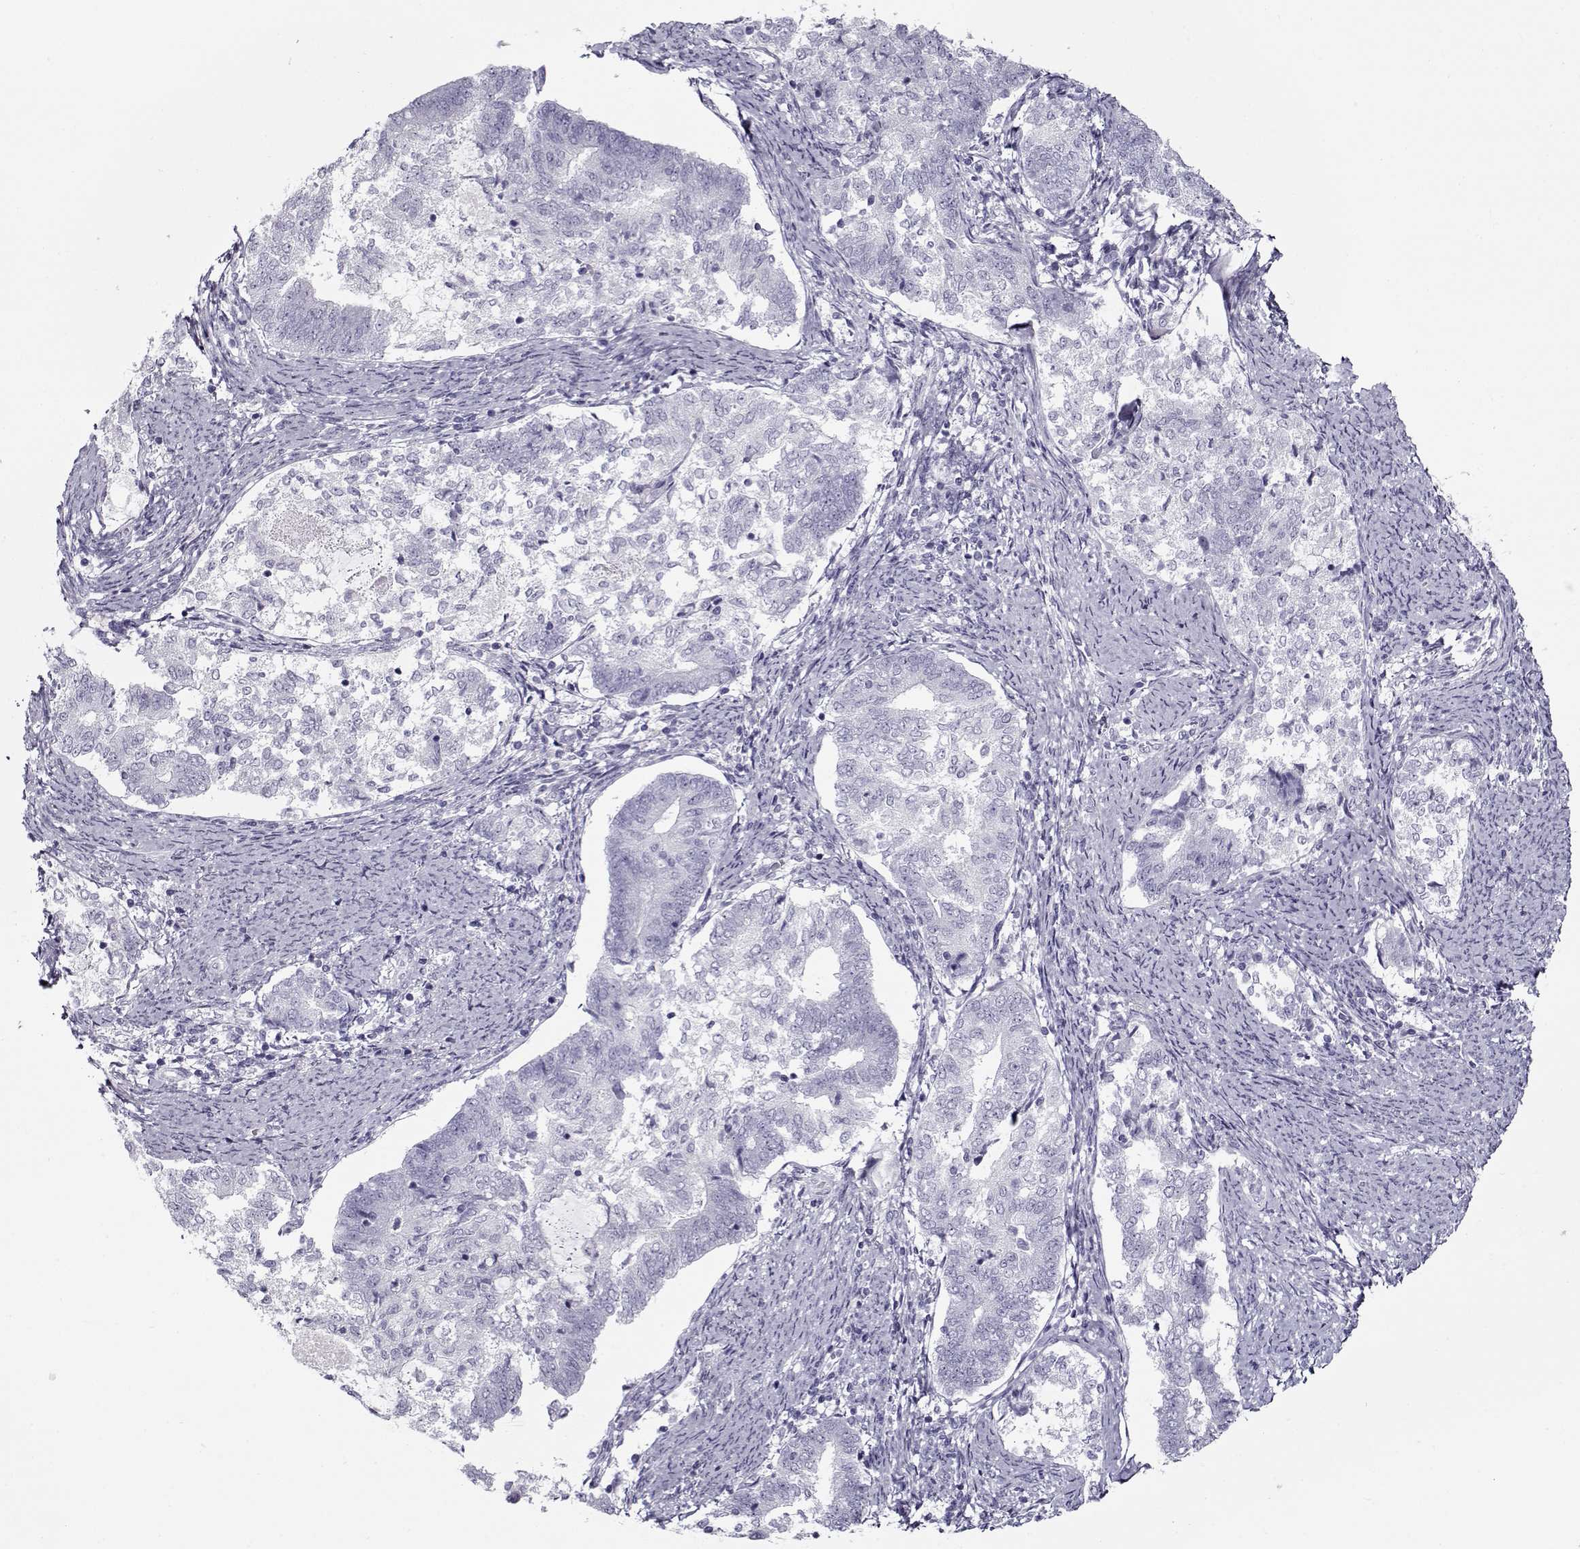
{"staining": {"intensity": "negative", "quantity": "none", "location": "none"}, "tissue": "endometrial cancer", "cell_type": "Tumor cells", "image_type": "cancer", "snomed": [{"axis": "morphology", "description": "Adenocarcinoma, NOS"}, {"axis": "topography", "description": "Endometrium"}], "caption": "This is an IHC photomicrograph of adenocarcinoma (endometrial). There is no staining in tumor cells.", "gene": "GAGE2A", "patient": {"sex": "female", "age": 65}}